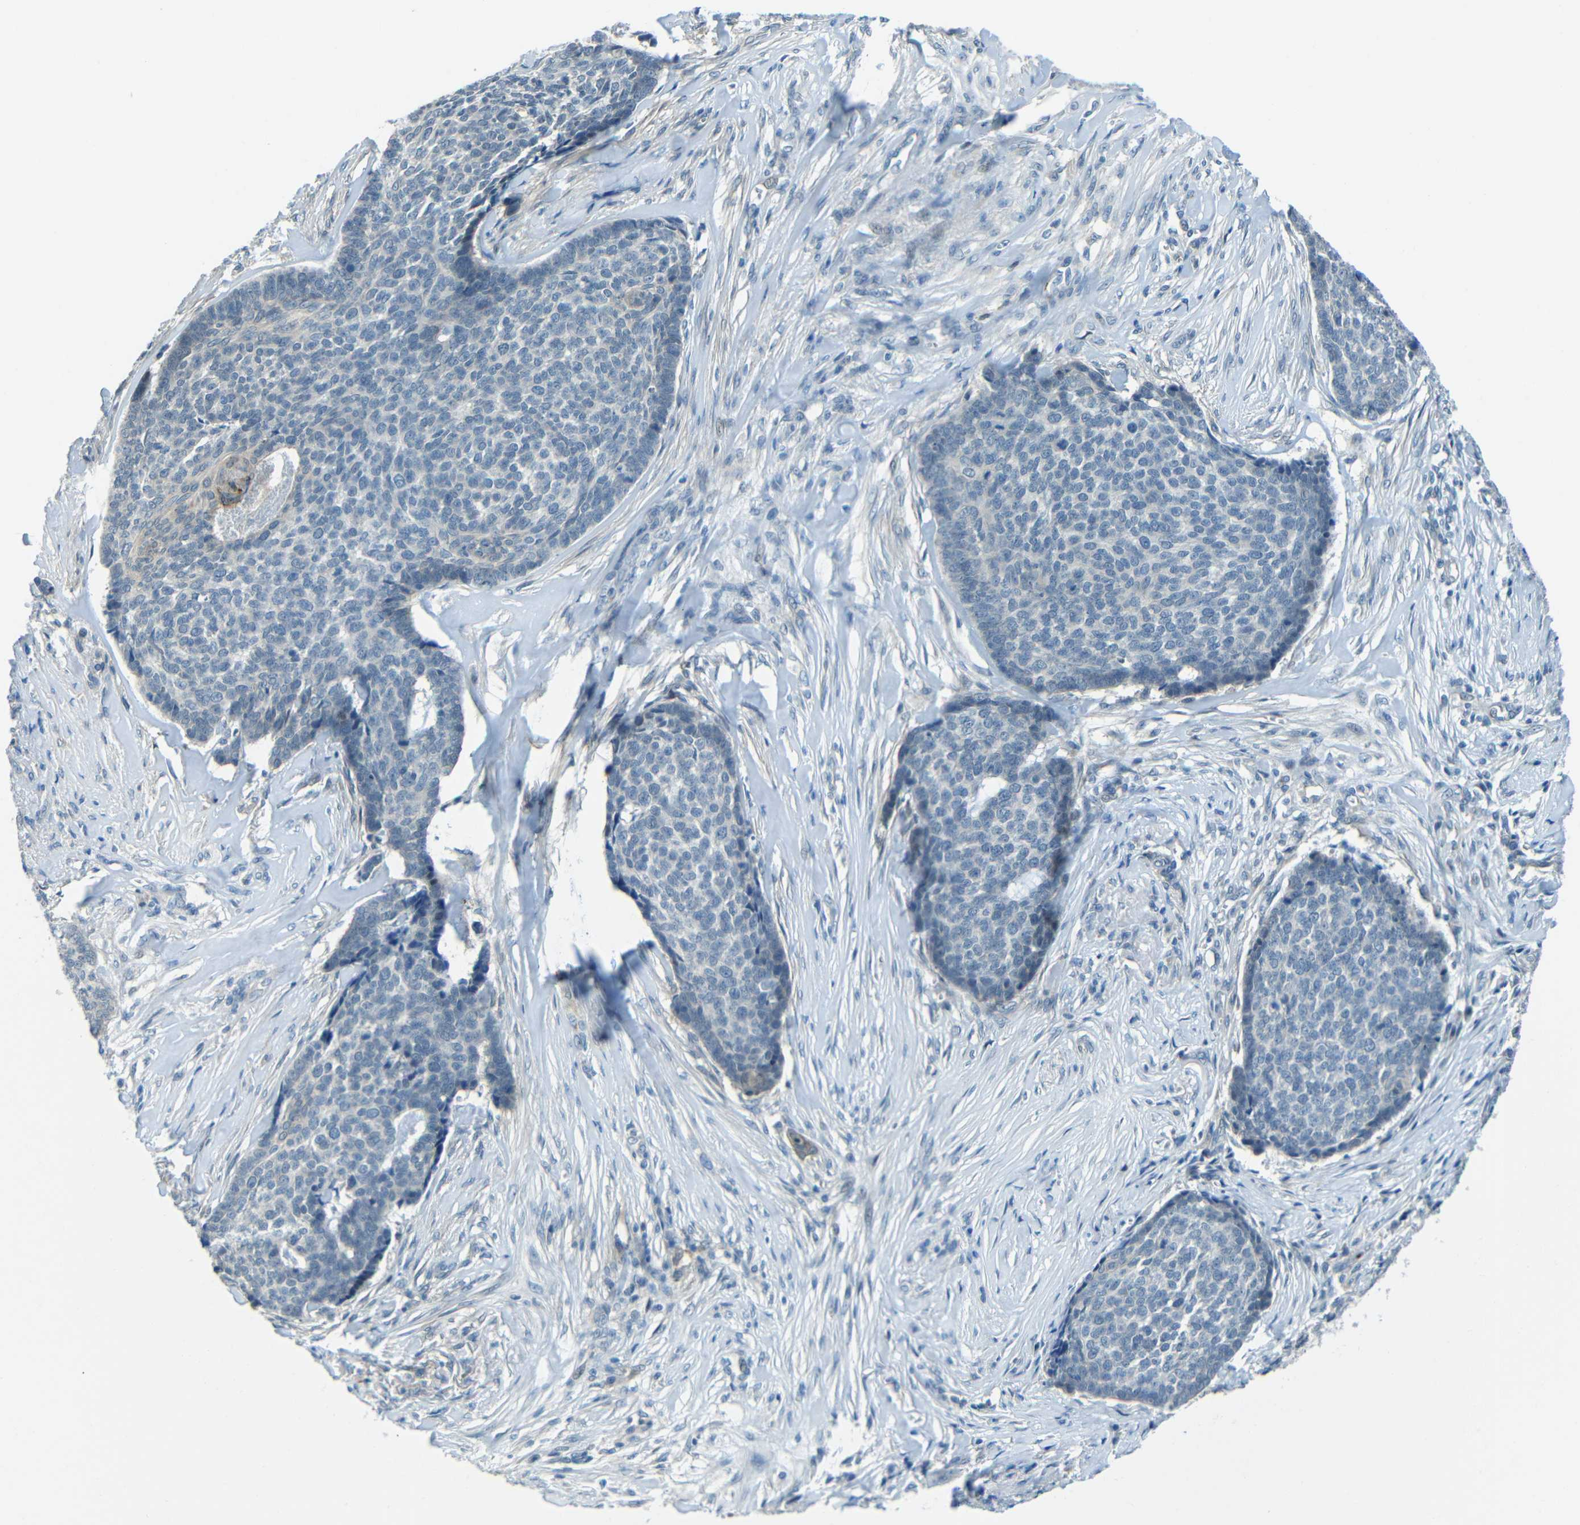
{"staining": {"intensity": "negative", "quantity": "none", "location": "none"}, "tissue": "skin cancer", "cell_type": "Tumor cells", "image_type": "cancer", "snomed": [{"axis": "morphology", "description": "Basal cell carcinoma"}, {"axis": "topography", "description": "Skin"}], "caption": "Tumor cells are negative for brown protein staining in skin cancer.", "gene": "ANKRD22", "patient": {"sex": "male", "age": 84}}